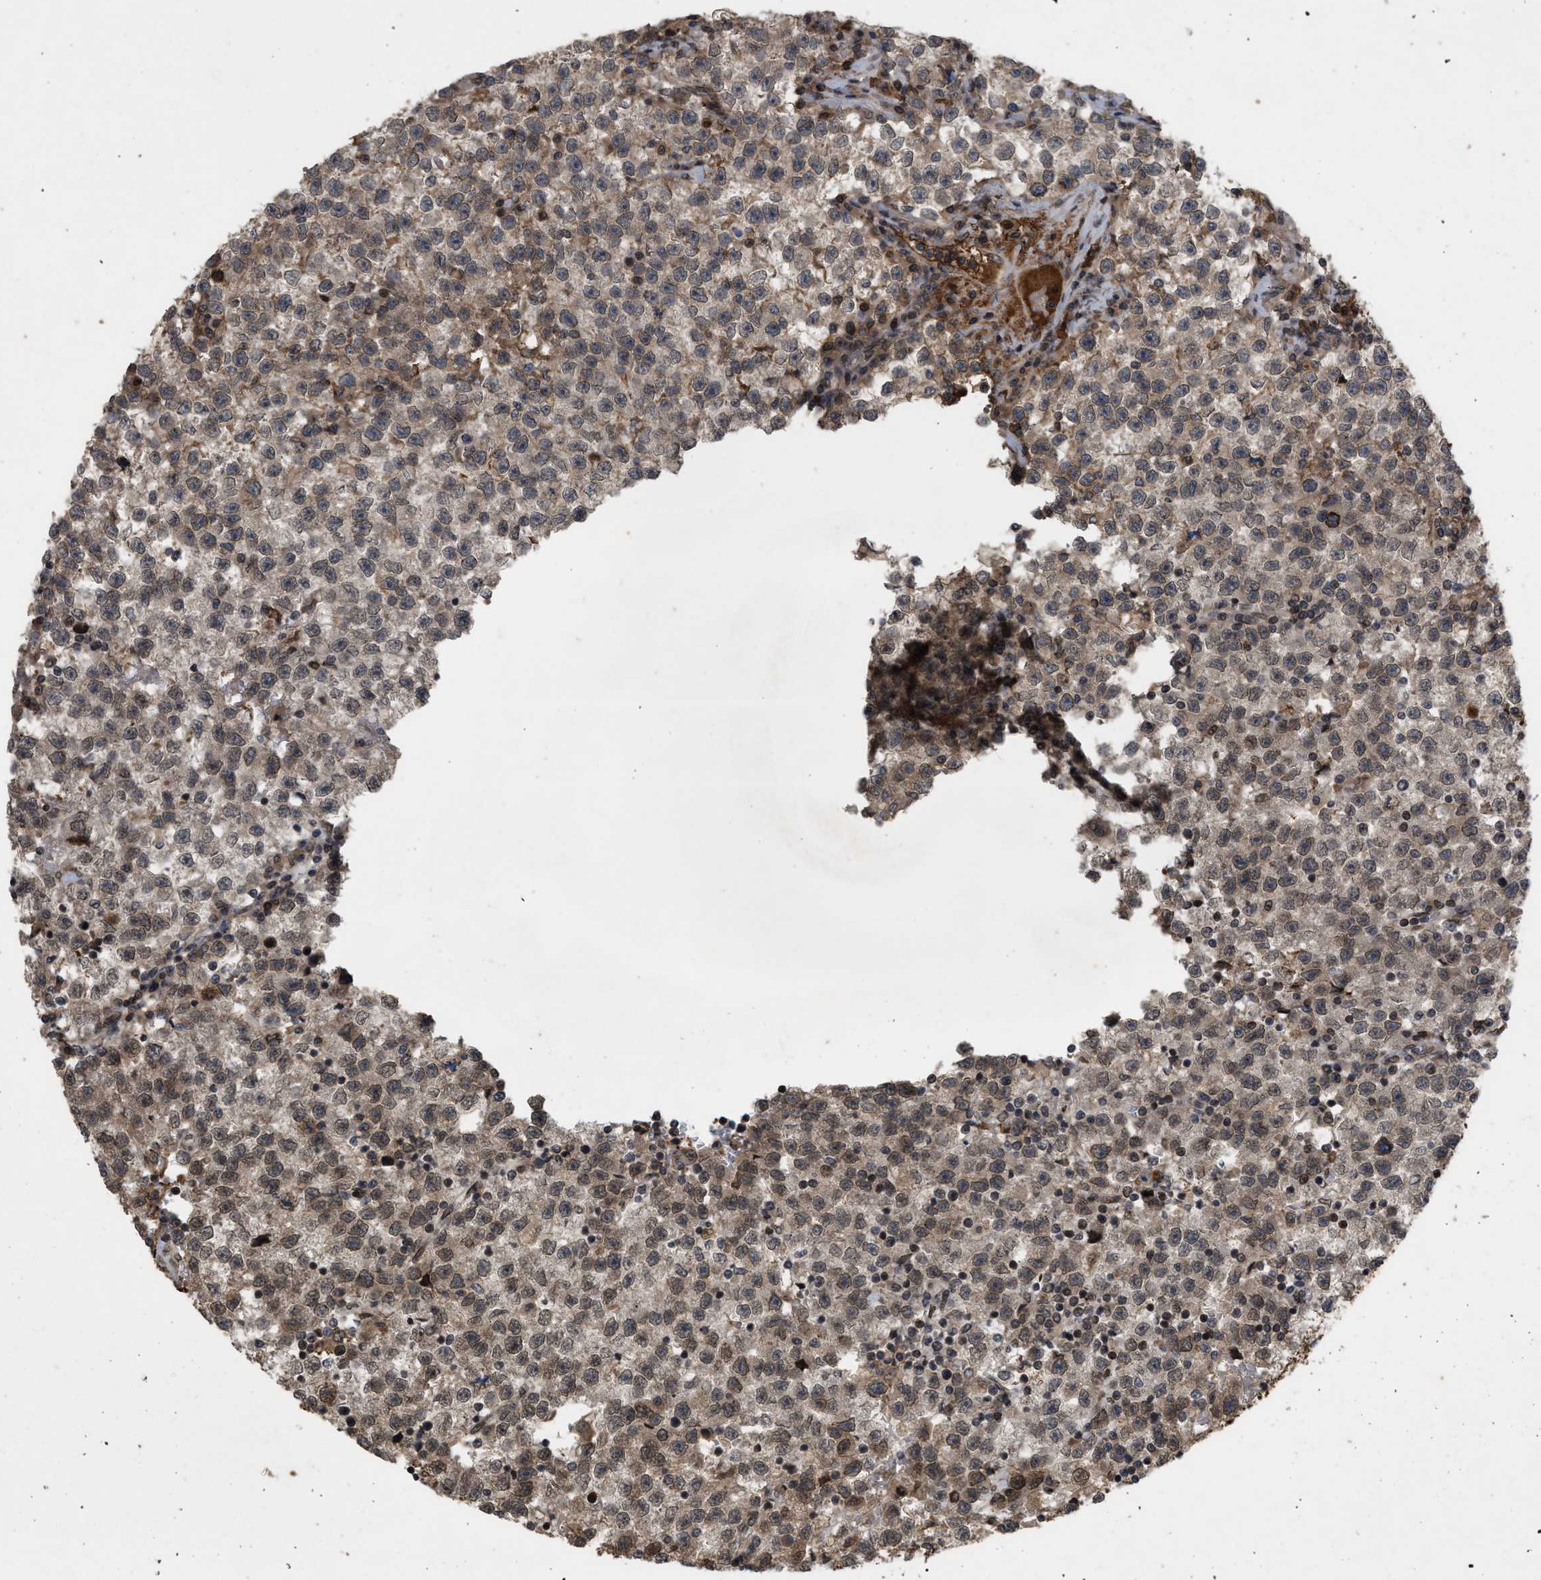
{"staining": {"intensity": "weak", "quantity": ">75%", "location": "cytoplasmic/membranous,nuclear"}, "tissue": "testis cancer", "cell_type": "Tumor cells", "image_type": "cancer", "snomed": [{"axis": "morphology", "description": "Seminoma, NOS"}, {"axis": "topography", "description": "Testis"}], "caption": "Immunohistochemistry (IHC) of human seminoma (testis) displays low levels of weak cytoplasmic/membranous and nuclear positivity in approximately >75% of tumor cells.", "gene": "CRY1", "patient": {"sex": "male", "age": 22}}